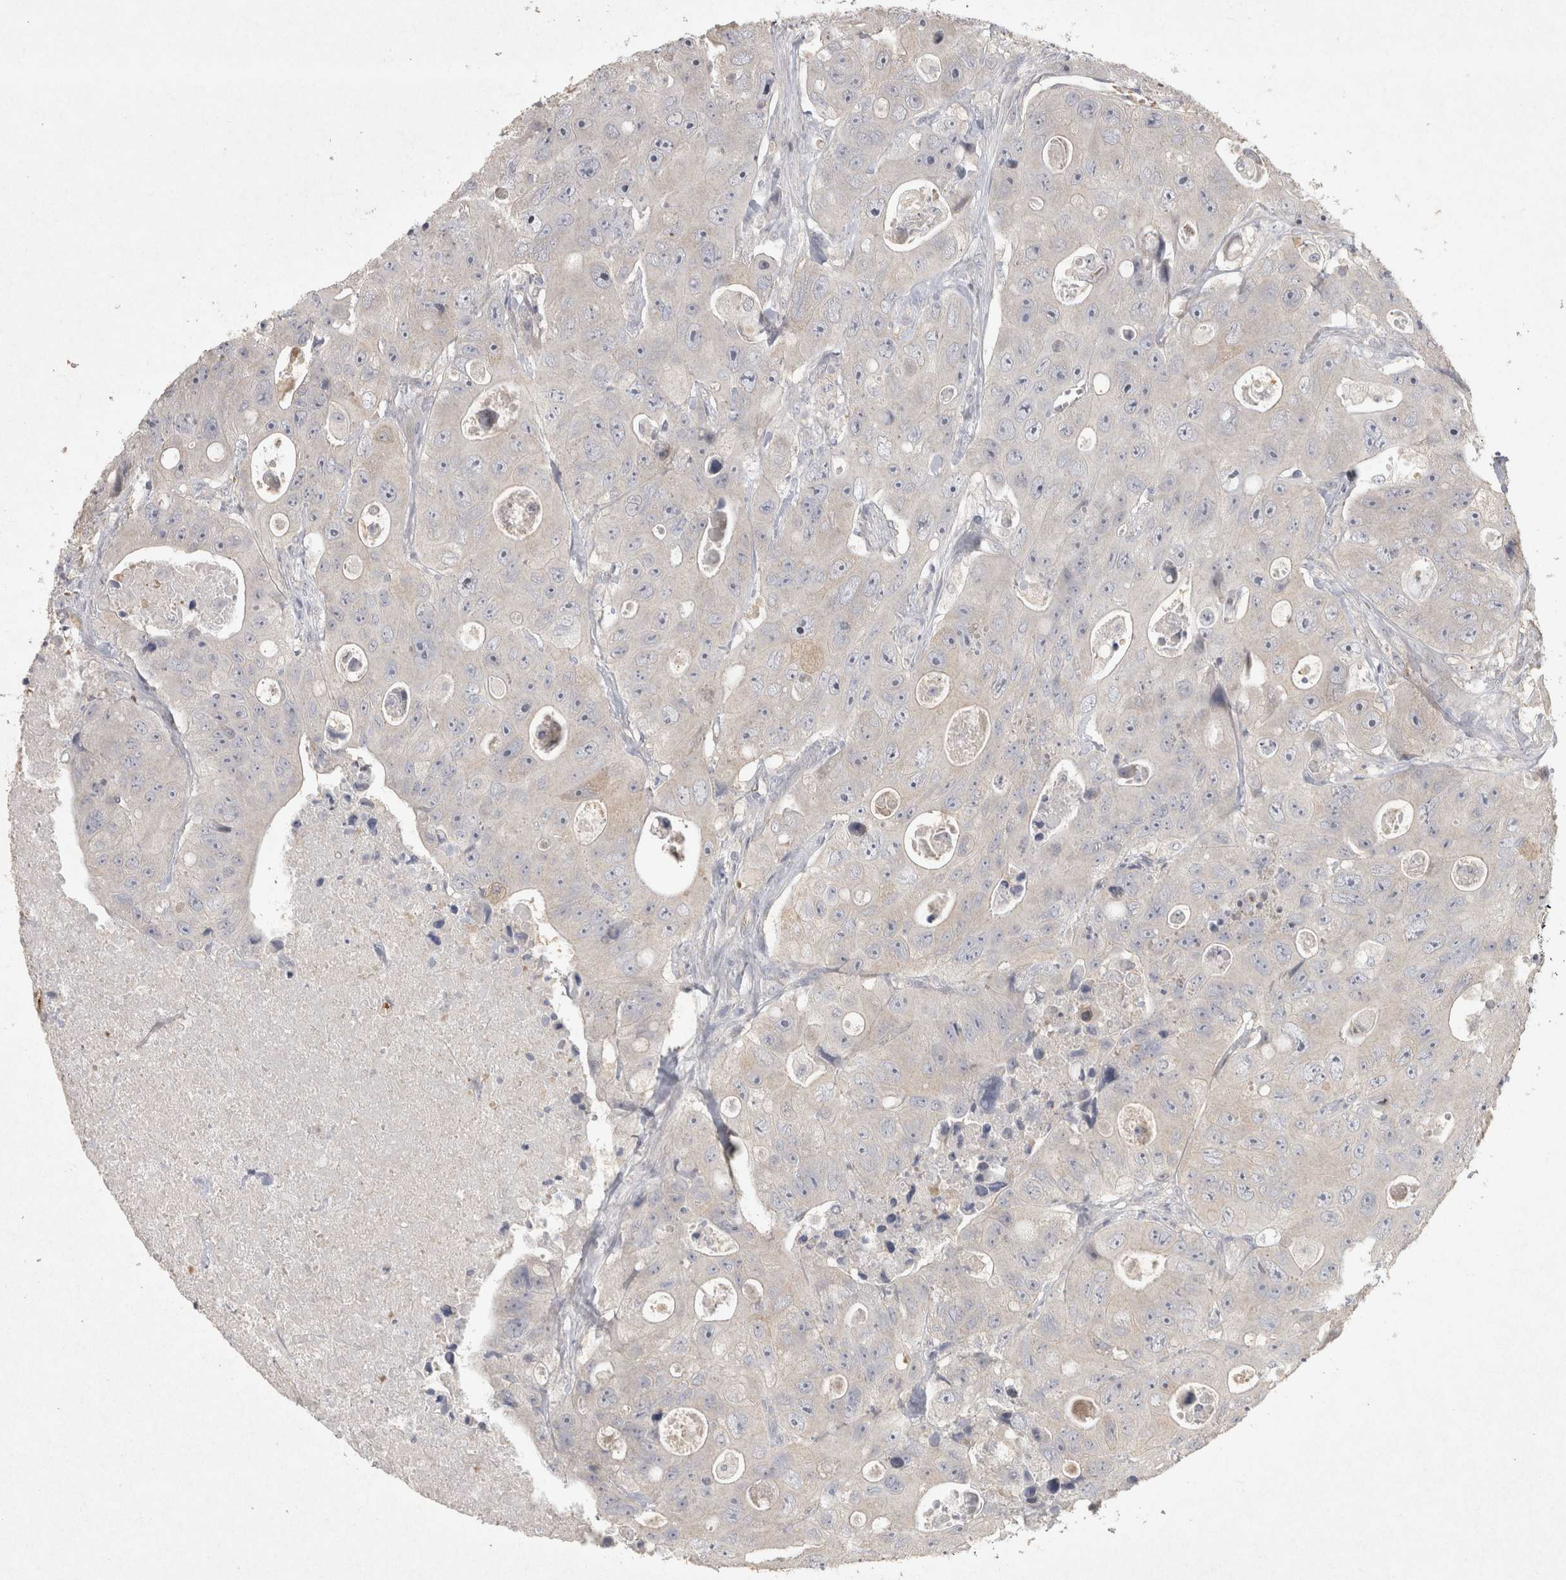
{"staining": {"intensity": "negative", "quantity": "none", "location": "none"}, "tissue": "colorectal cancer", "cell_type": "Tumor cells", "image_type": "cancer", "snomed": [{"axis": "morphology", "description": "Adenocarcinoma, NOS"}, {"axis": "topography", "description": "Colon"}], "caption": "Tumor cells are negative for protein expression in human colorectal cancer (adenocarcinoma).", "gene": "OSTN", "patient": {"sex": "female", "age": 46}}